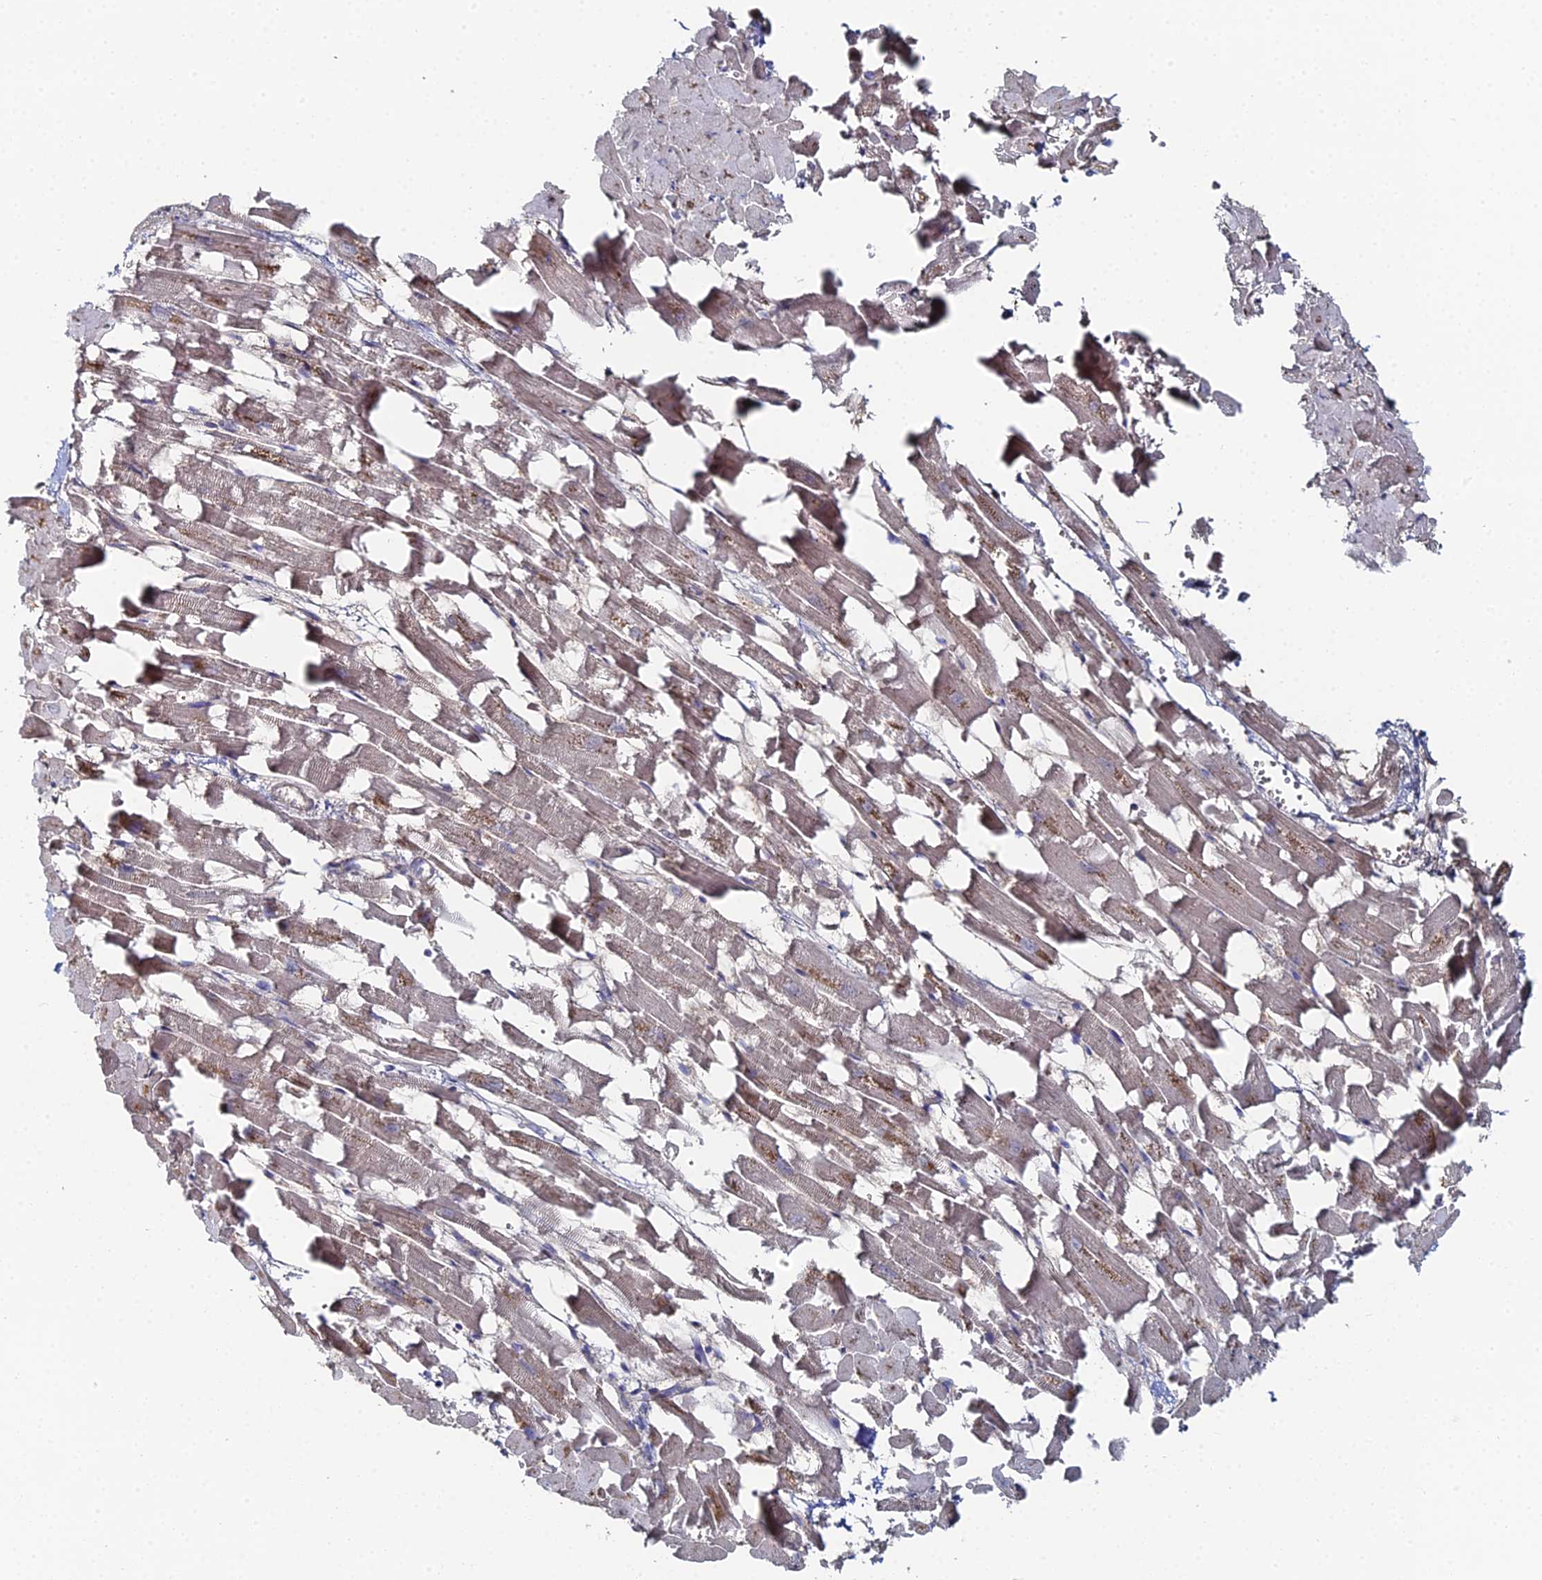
{"staining": {"intensity": "moderate", "quantity": ">75%", "location": "cytoplasmic/membranous,nuclear"}, "tissue": "heart muscle", "cell_type": "Cardiomyocytes", "image_type": "normal", "snomed": [{"axis": "morphology", "description": "Normal tissue, NOS"}, {"axis": "topography", "description": "Heart"}], "caption": "Immunohistochemical staining of normal heart muscle displays >75% levels of moderate cytoplasmic/membranous,nuclear protein positivity in approximately >75% of cardiomyocytes. (DAB IHC with brightfield microscopy, high magnification).", "gene": "THAP4", "patient": {"sex": "female", "age": 64}}